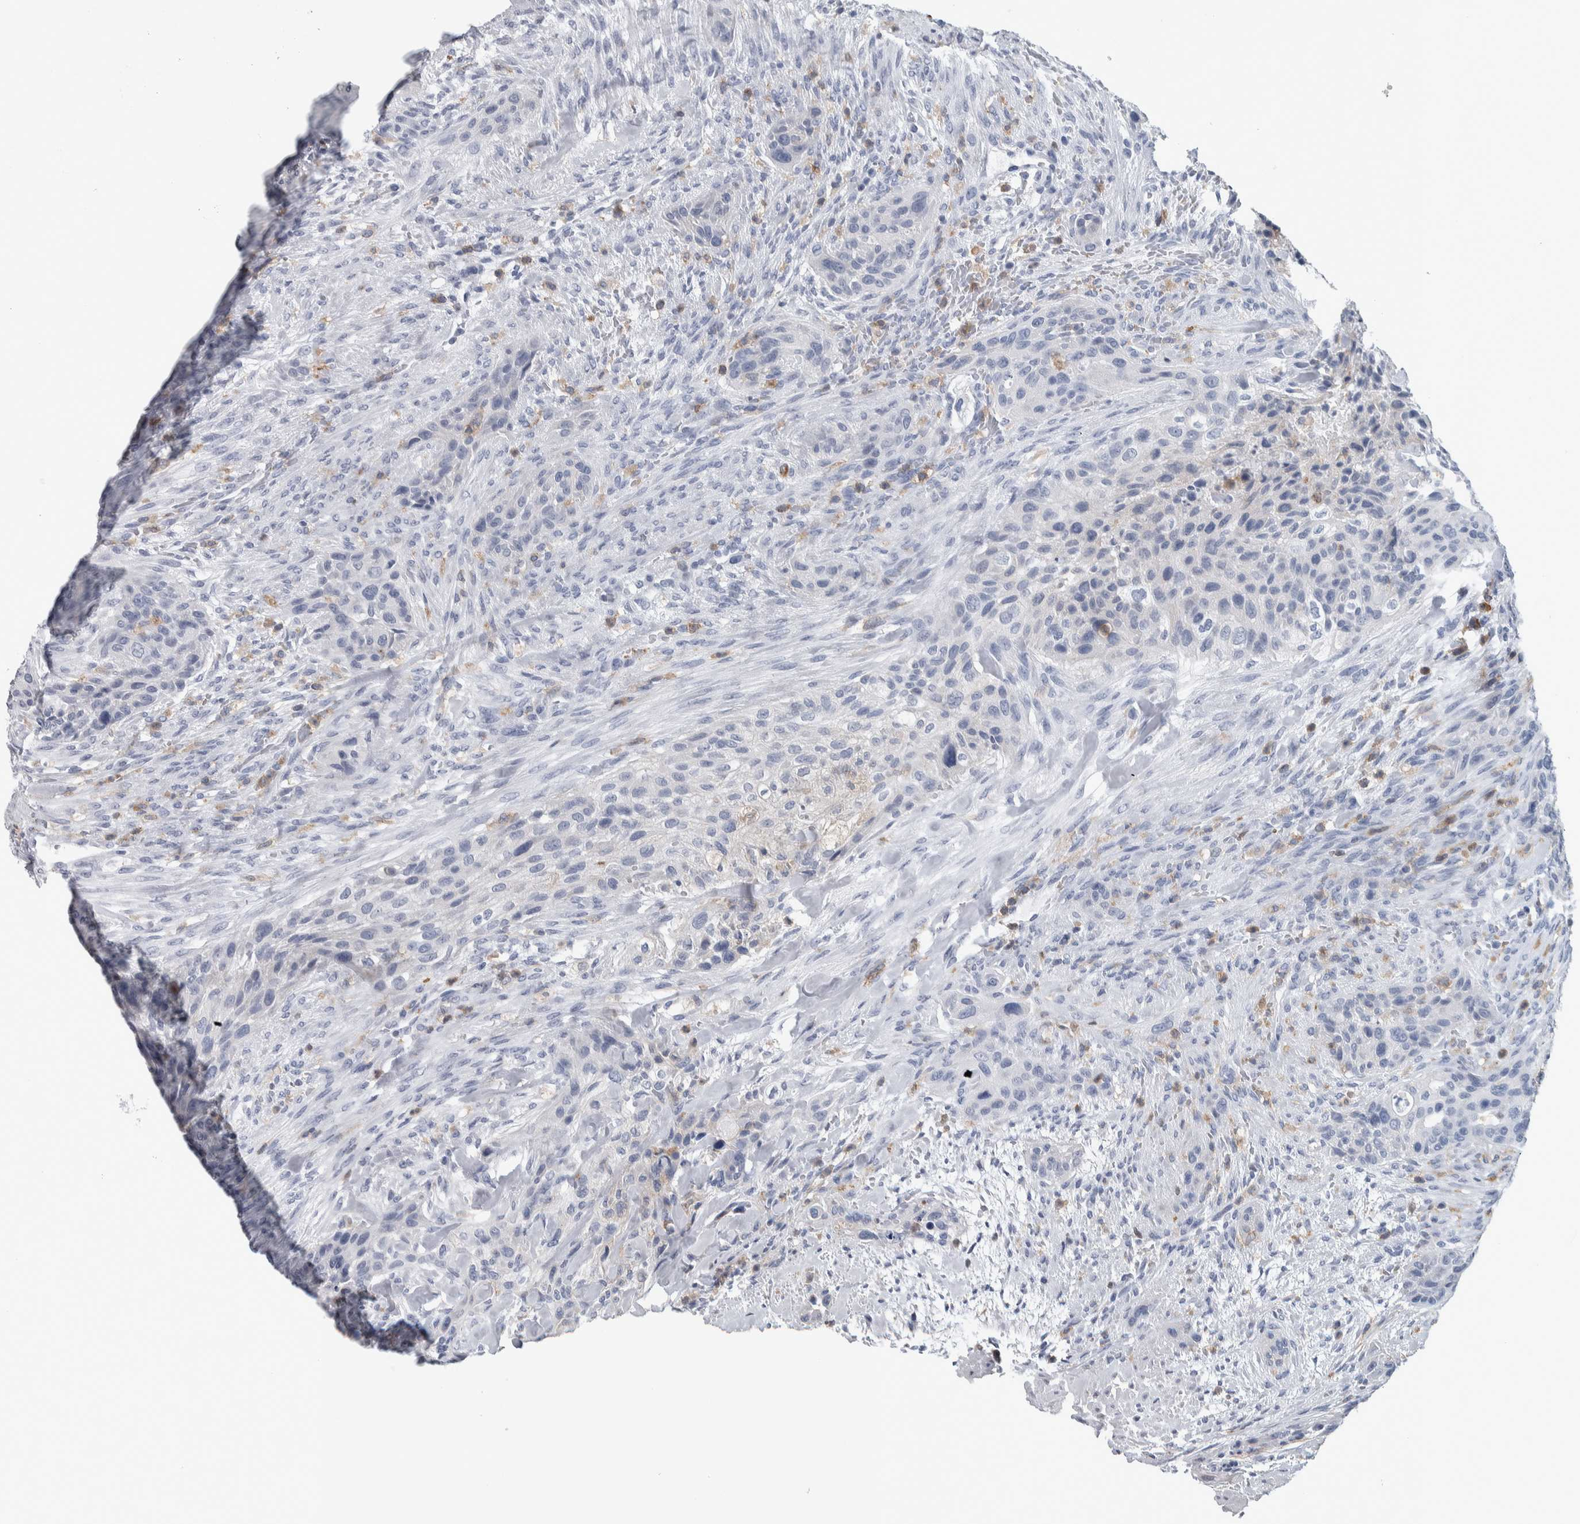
{"staining": {"intensity": "negative", "quantity": "none", "location": "none"}, "tissue": "urothelial cancer", "cell_type": "Tumor cells", "image_type": "cancer", "snomed": [{"axis": "morphology", "description": "Urothelial carcinoma, High grade"}, {"axis": "topography", "description": "Urinary bladder"}], "caption": "A photomicrograph of urothelial cancer stained for a protein shows no brown staining in tumor cells.", "gene": "SKAP2", "patient": {"sex": "male", "age": 35}}